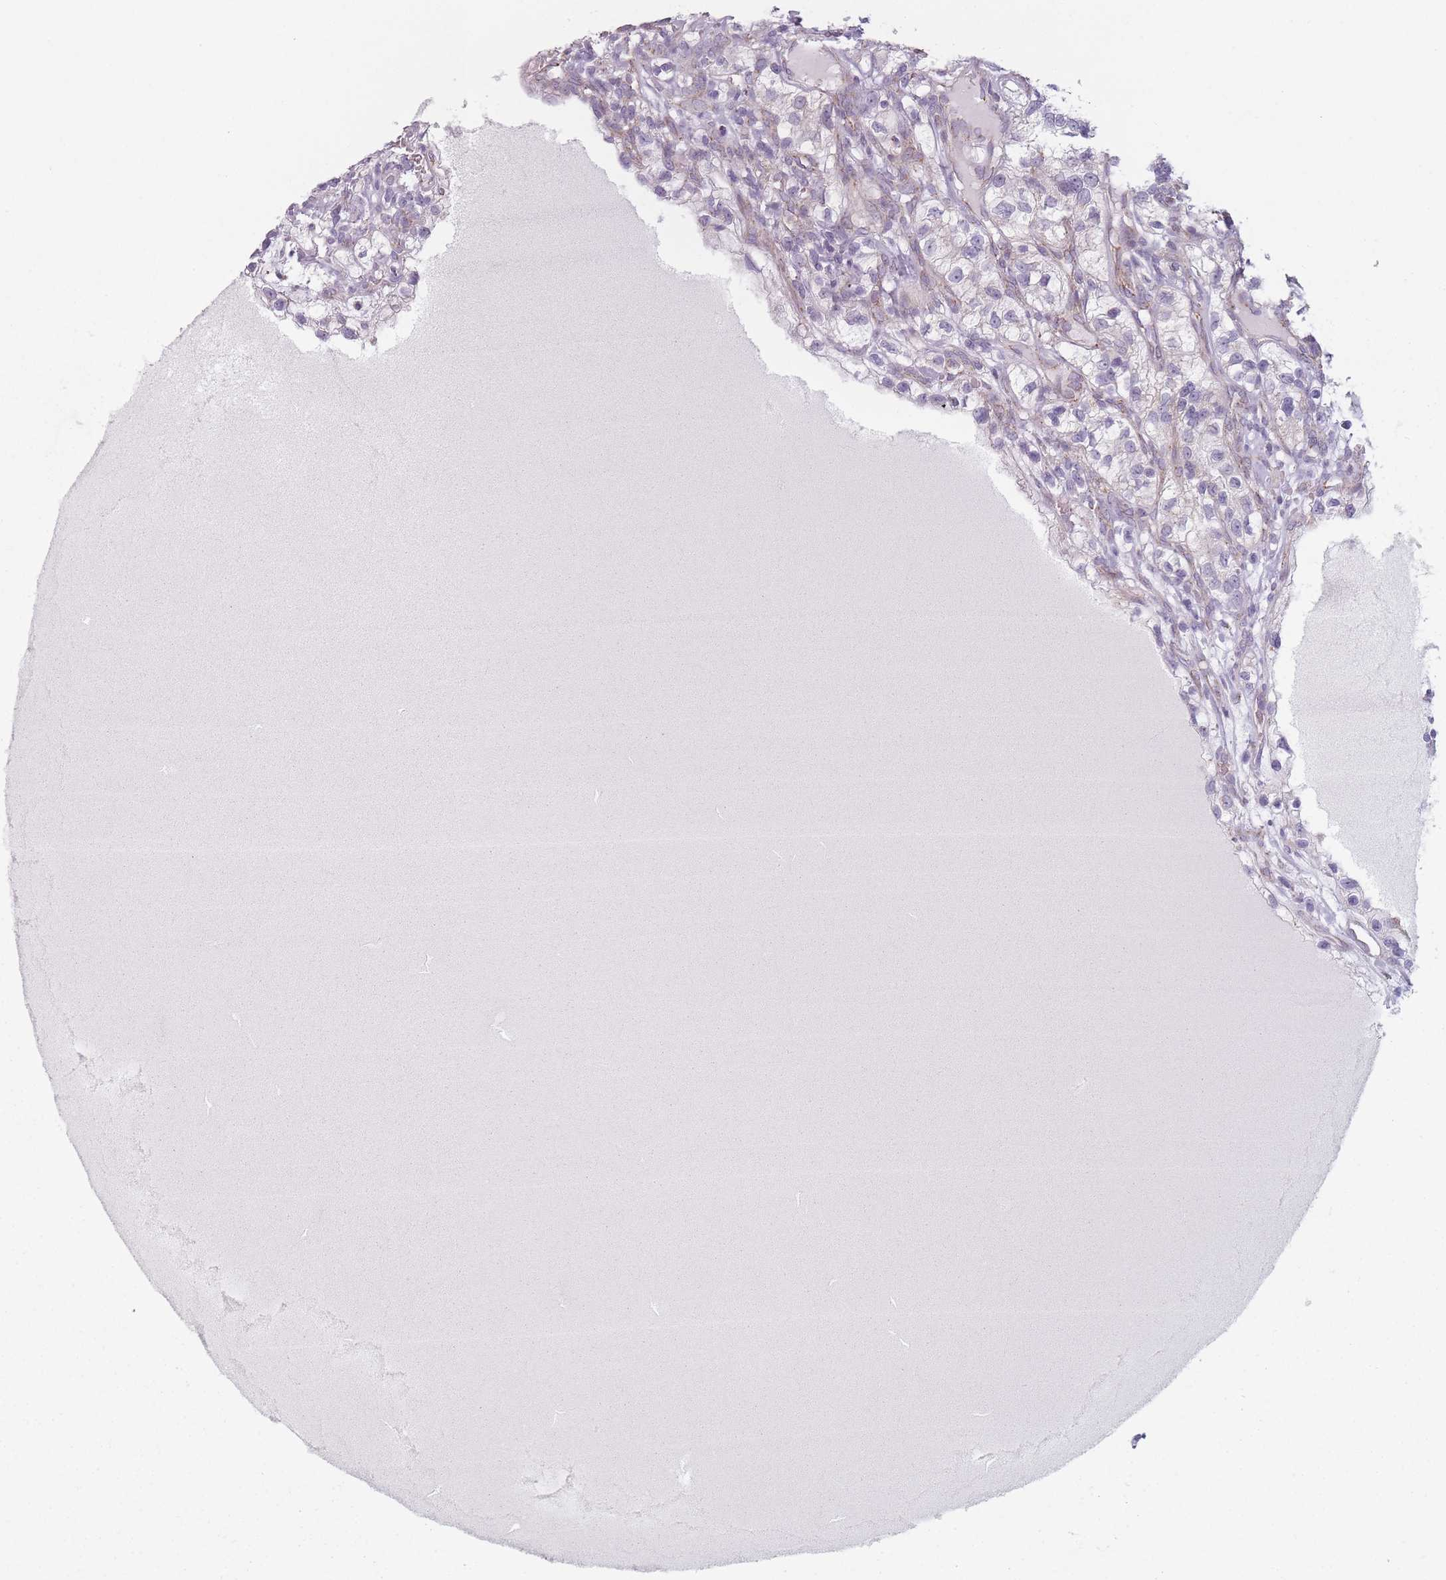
{"staining": {"intensity": "weak", "quantity": "25%-75%", "location": "cytoplasmic/membranous"}, "tissue": "renal cancer", "cell_type": "Tumor cells", "image_type": "cancer", "snomed": [{"axis": "morphology", "description": "Adenocarcinoma, NOS"}, {"axis": "topography", "description": "Kidney"}], "caption": "Renal adenocarcinoma stained with a brown dye shows weak cytoplasmic/membranous positive staining in approximately 25%-75% of tumor cells.", "gene": "DCHS1", "patient": {"sex": "female", "age": 57}}